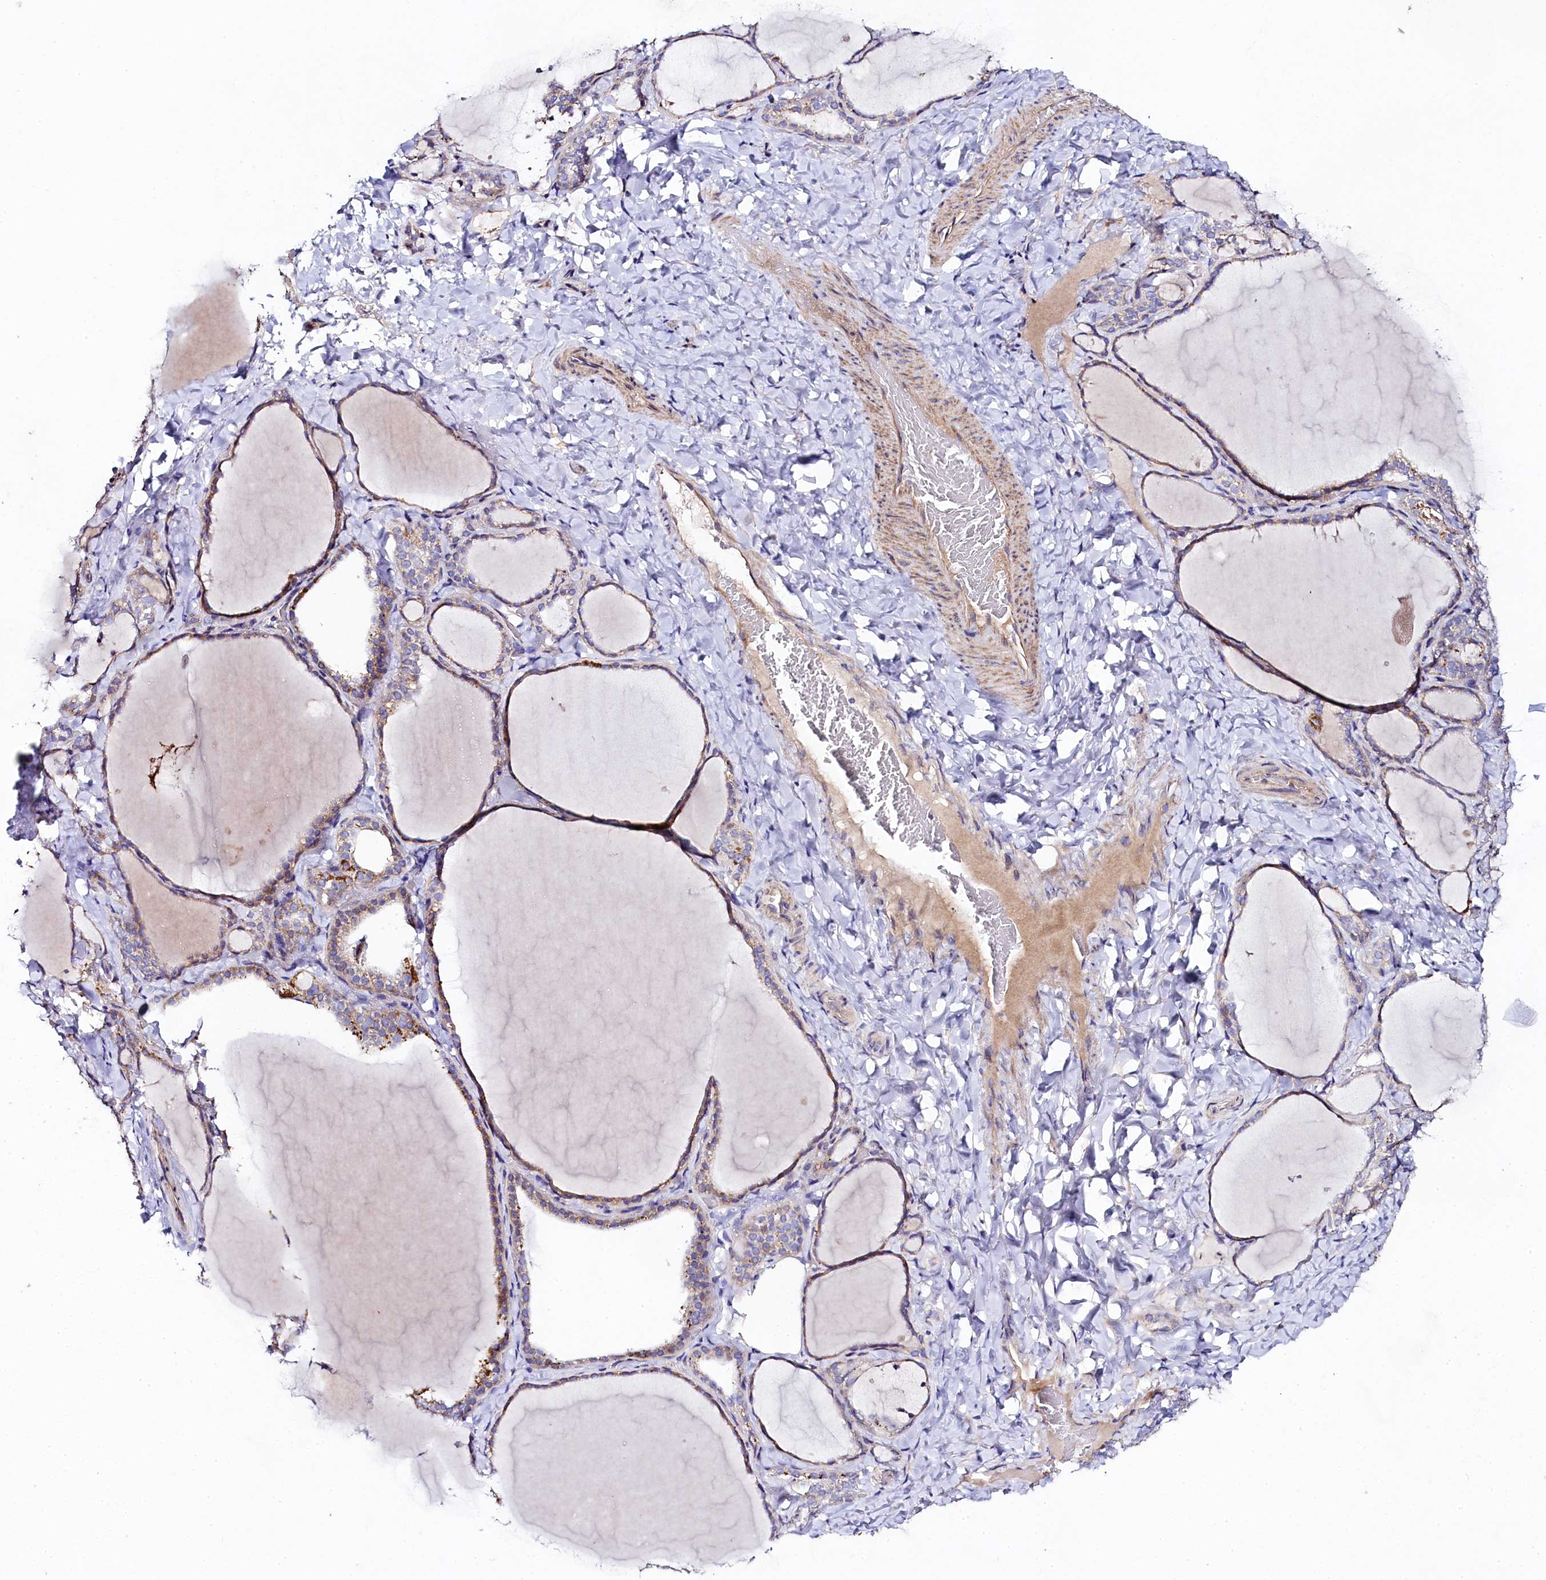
{"staining": {"intensity": "moderate", "quantity": "25%-75%", "location": "cytoplasmic/membranous"}, "tissue": "thyroid gland", "cell_type": "Glandular cells", "image_type": "normal", "snomed": [{"axis": "morphology", "description": "Normal tissue, NOS"}, {"axis": "topography", "description": "Thyroid gland"}], "caption": "Human thyroid gland stained for a protein (brown) demonstrates moderate cytoplasmic/membranous positive expression in about 25%-75% of glandular cells.", "gene": "FXYD6", "patient": {"sex": "female", "age": 22}}